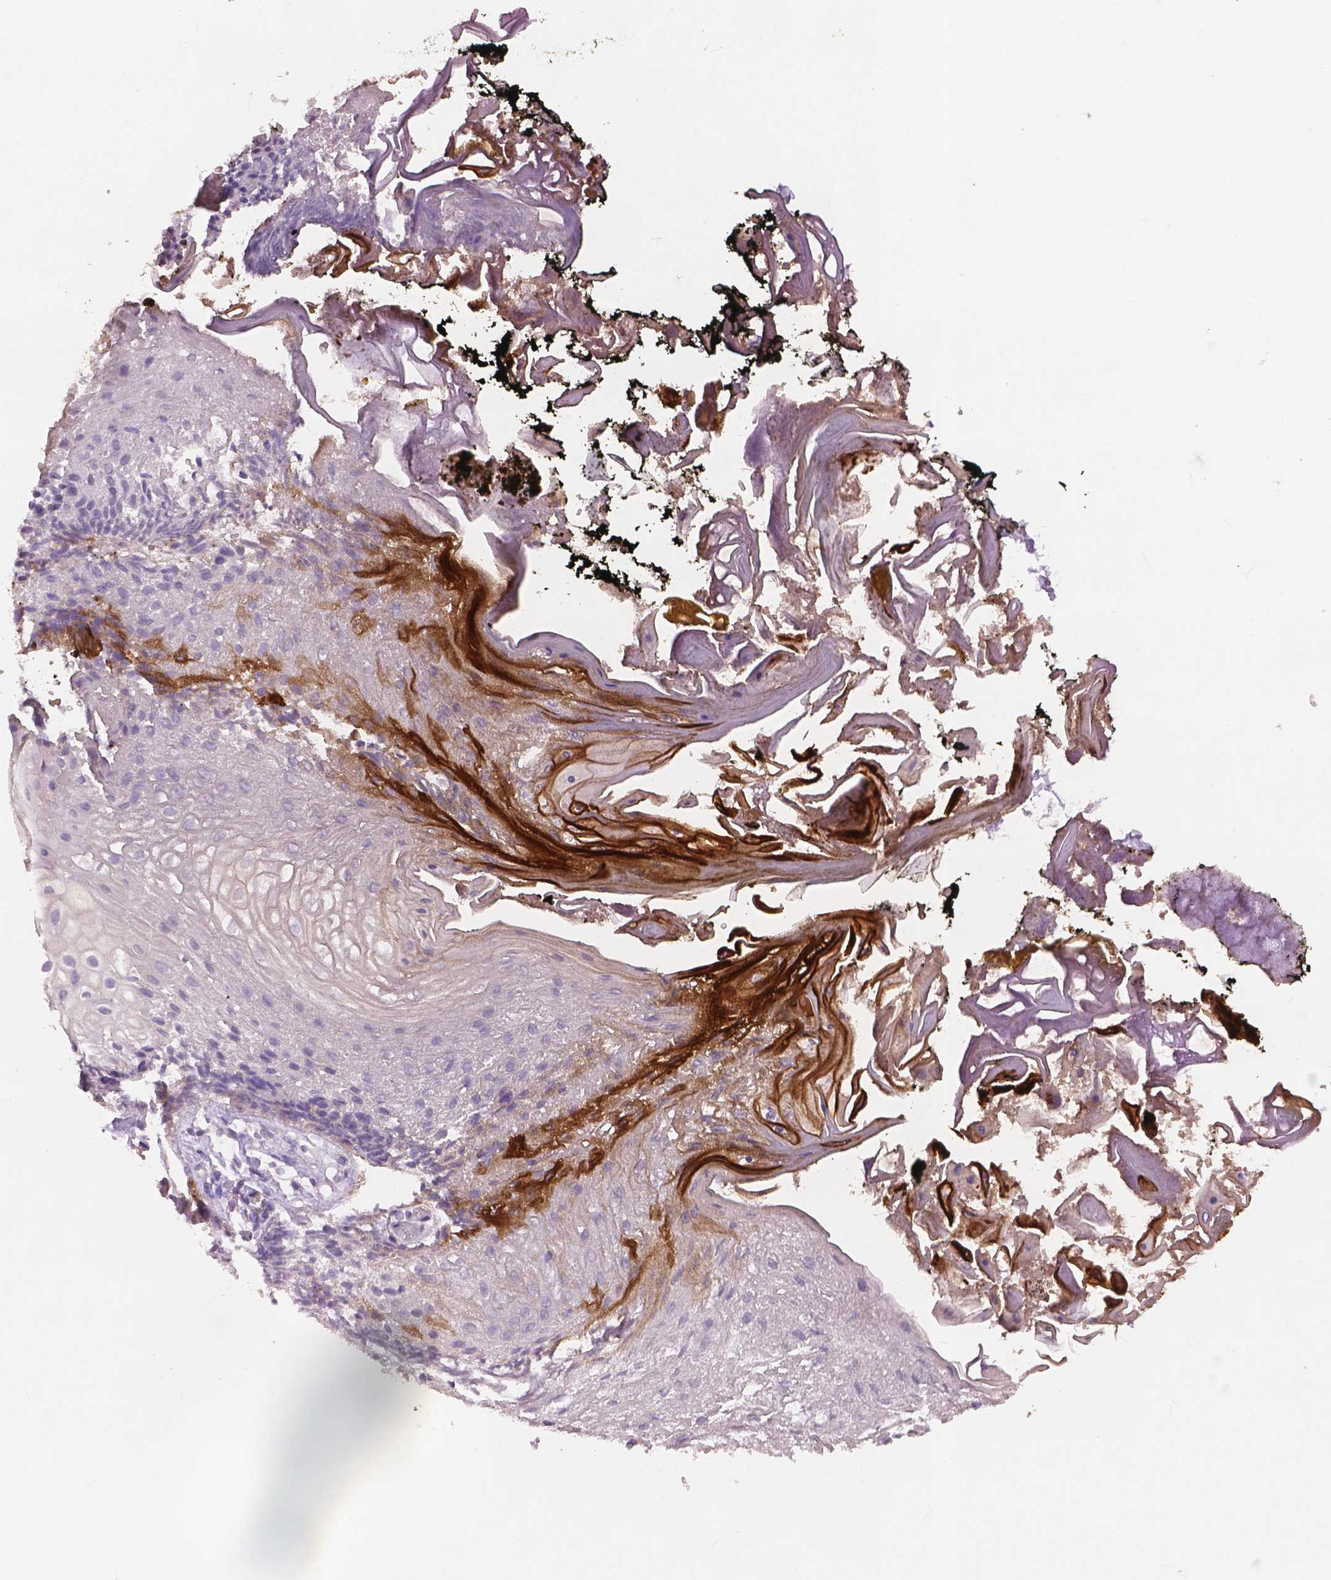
{"staining": {"intensity": "strong", "quantity": "<25%", "location": "cytoplasmic/membranous"}, "tissue": "oral mucosa", "cell_type": "Squamous epithelial cells", "image_type": "normal", "snomed": [{"axis": "morphology", "description": "Normal tissue, NOS"}, {"axis": "morphology", "description": "Squamous cell carcinoma, NOS"}, {"axis": "topography", "description": "Oral tissue"}, {"axis": "topography", "description": "Head-Neck"}], "caption": "Protein staining demonstrates strong cytoplasmic/membranous positivity in about <25% of squamous epithelial cells in benign oral mucosa. The protein of interest is shown in brown color, while the nuclei are stained blue.", "gene": "KRT17", "patient": {"sex": "male", "age": 69}}